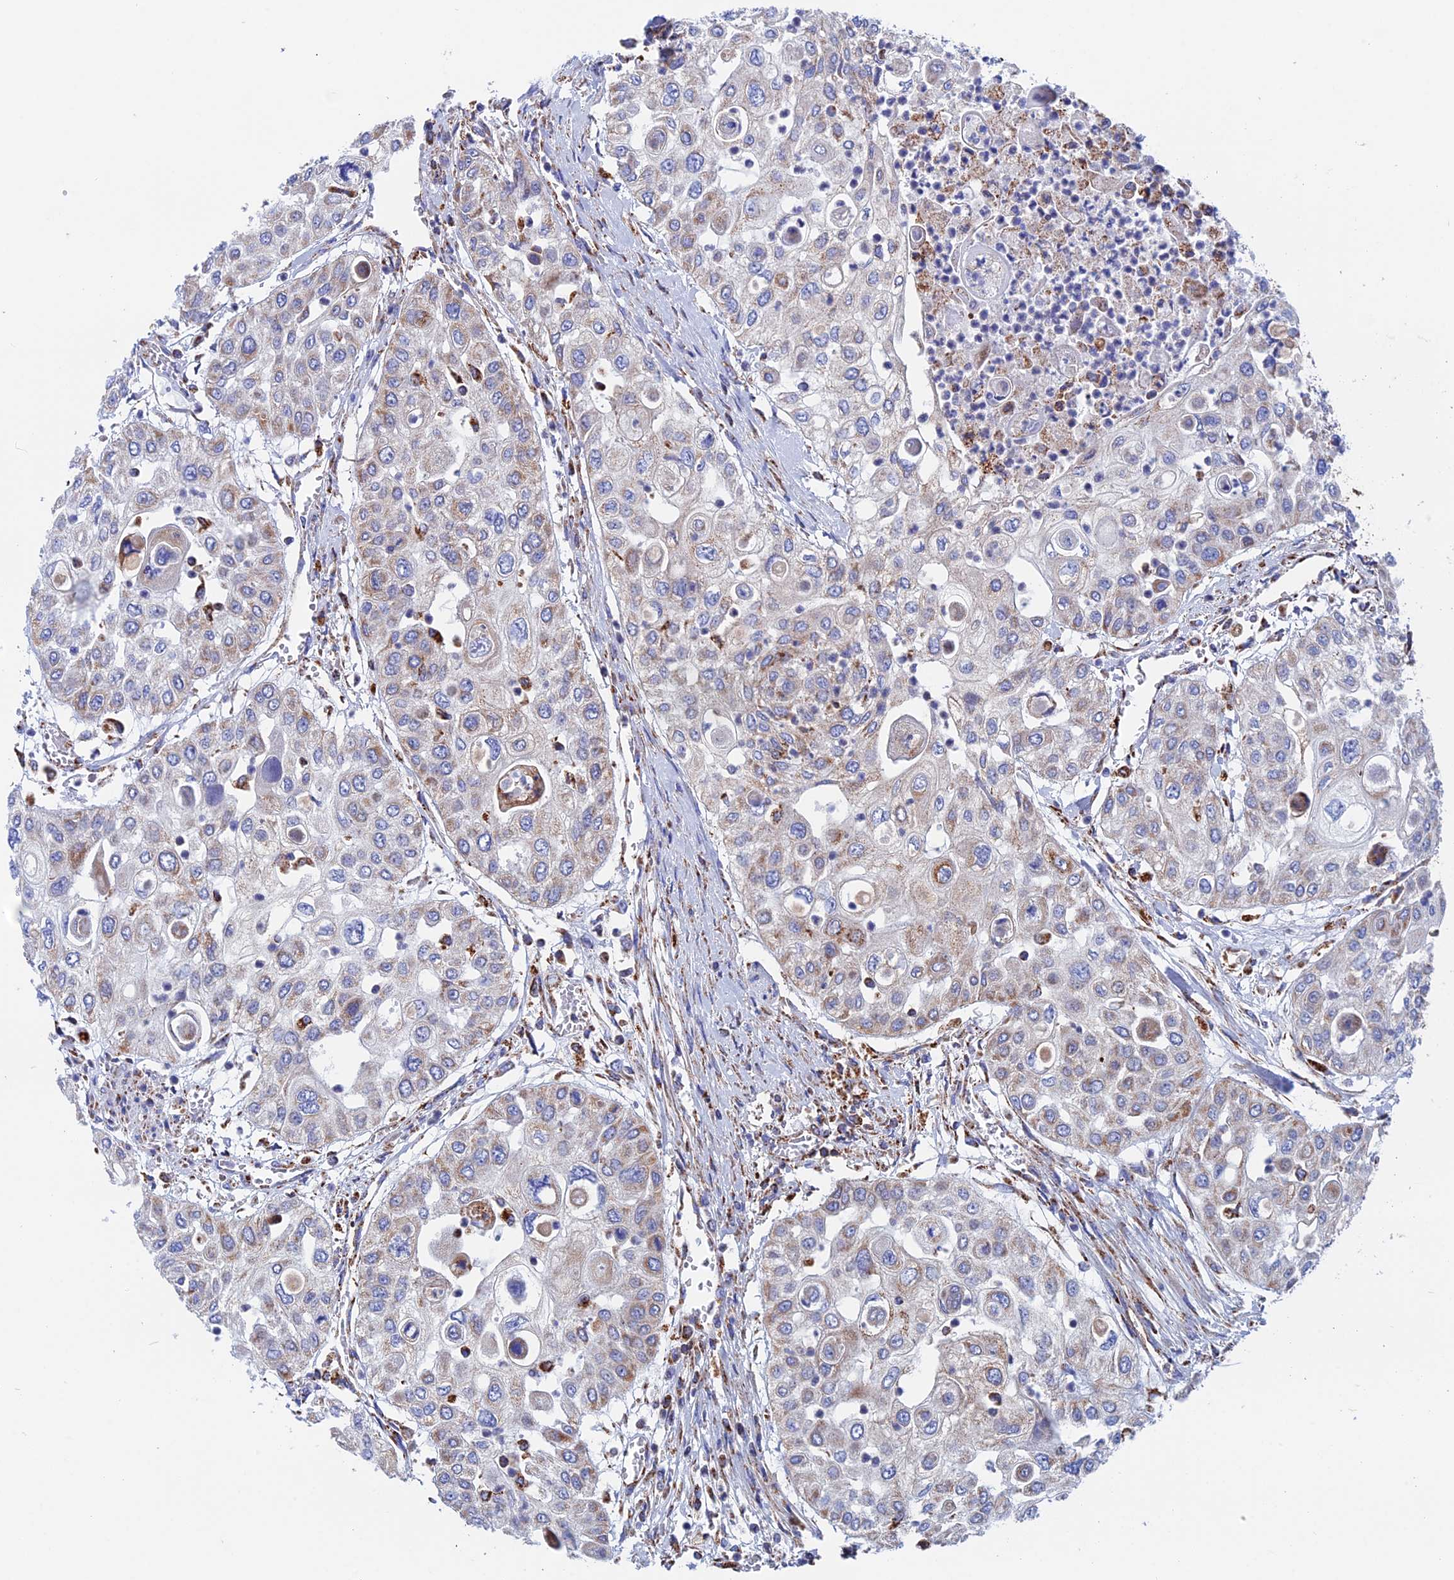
{"staining": {"intensity": "weak", "quantity": "<25%", "location": "cytoplasmic/membranous"}, "tissue": "urothelial cancer", "cell_type": "Tumor cells", "image_type": "cancer", "snomed": [{"axis": "morphology", "description": "Urothelial carcinoma, High grade"}, {"axis": "topography", "description": "Urinary bladder"}], "caption": "IHC photomicrograph of neoplastic tissue: human urothelial cancer stained with DAB shows no significant protein staining in tumor cells. (DAB (3,3'-diaminobenzidine) IHC with hematoxylin counter stain).", "gene": "WDR83", "patient": {"sex": "female", "age": 79}}